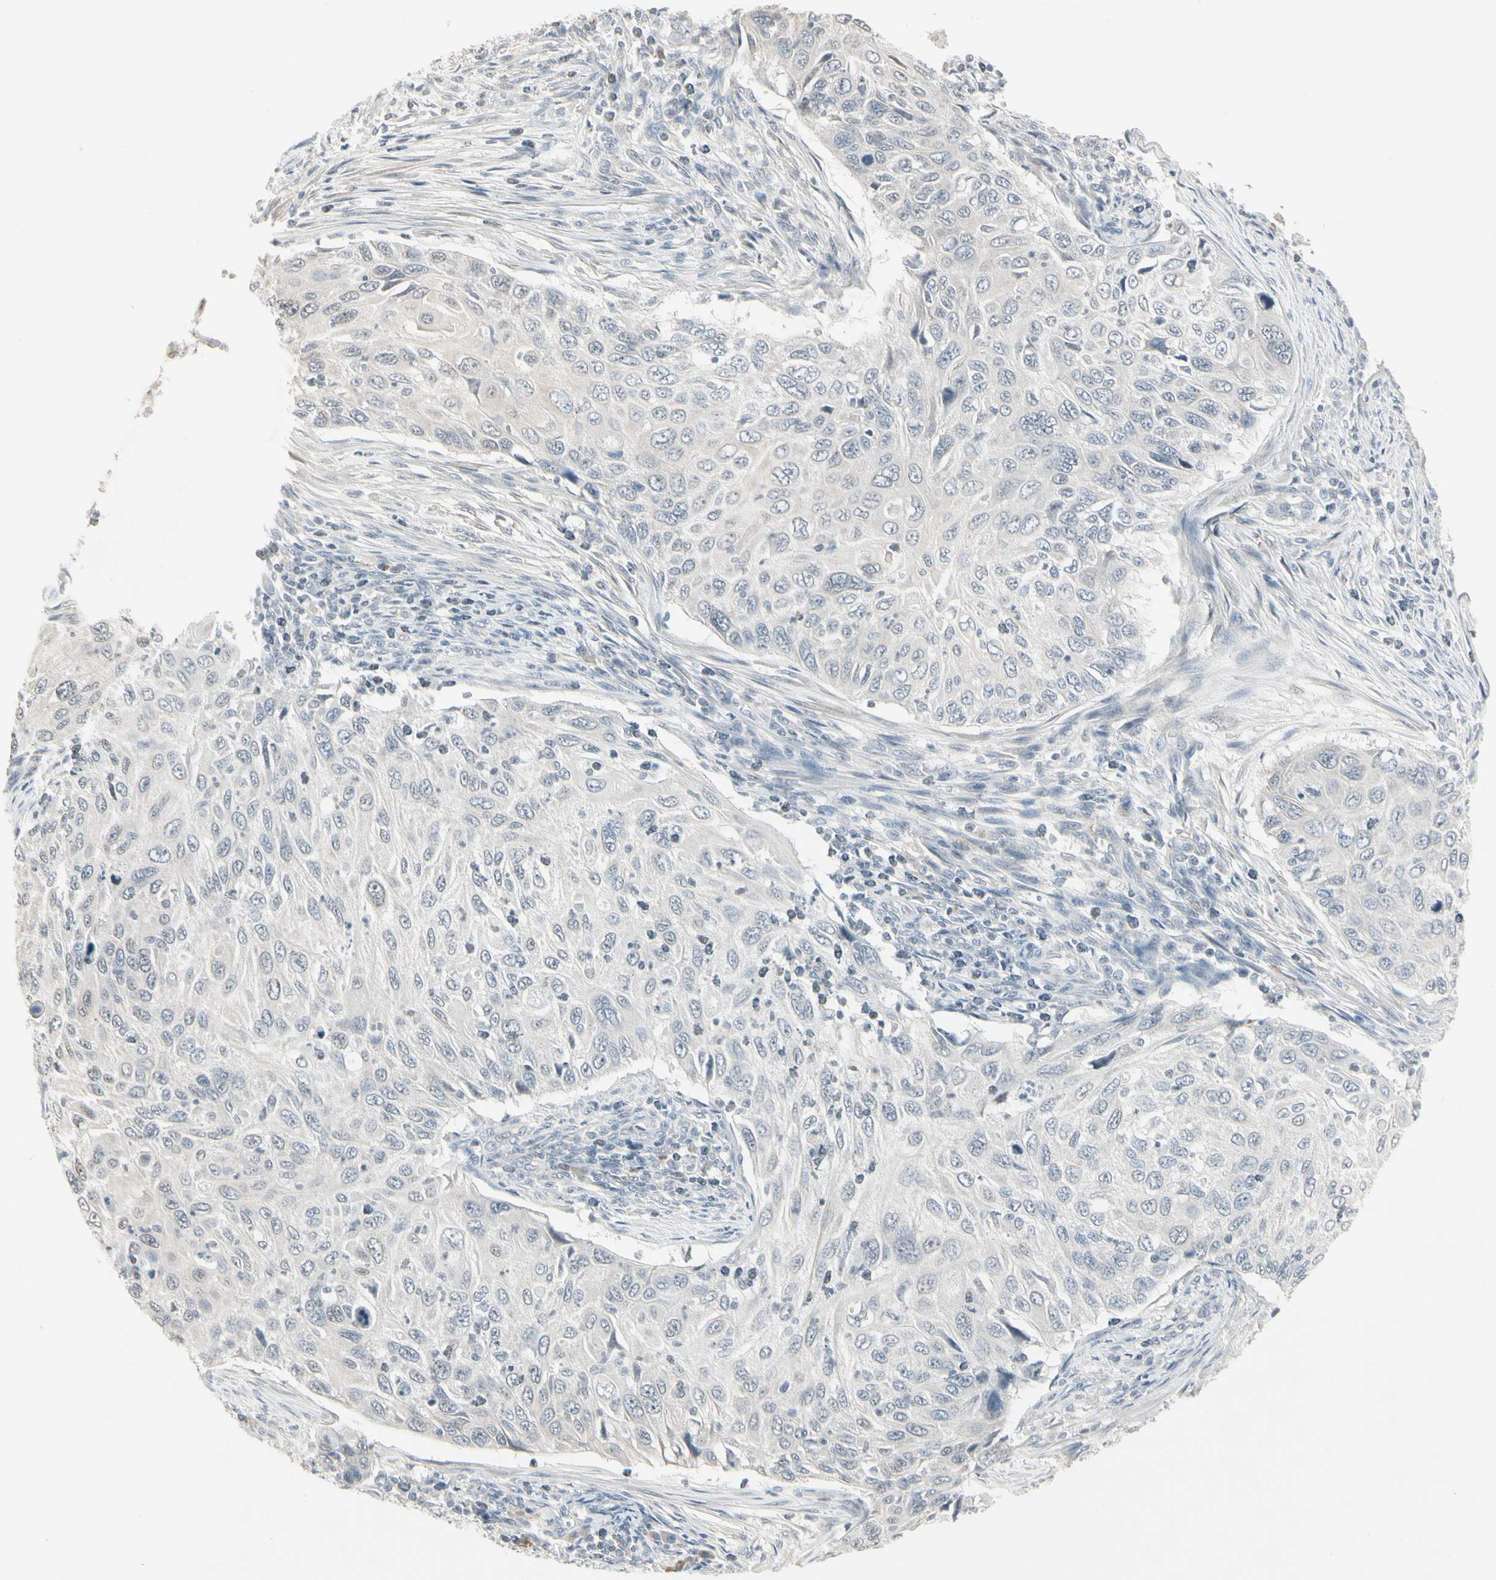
{"staining": {"intensity": "negative", "quantity": "none", "location": "none"}, "tissue": "cervical cancer", "cell_type": "Tumor cells", "image_type": "cancer", "snomed": [{"axis": "morphology", "description": "Squamous cell carcinoma, NOS"}, {"axis": "topography", "description": "Cervix"}], "caption": "IHC histopathology image of neoplastic tissue: cervical cancer (squamous cell carcinoma) stained with DAB shows no significant protein expression in tumor cells.", "gene": "DMPK", "patient": {"sex": "female", "age": 70}}